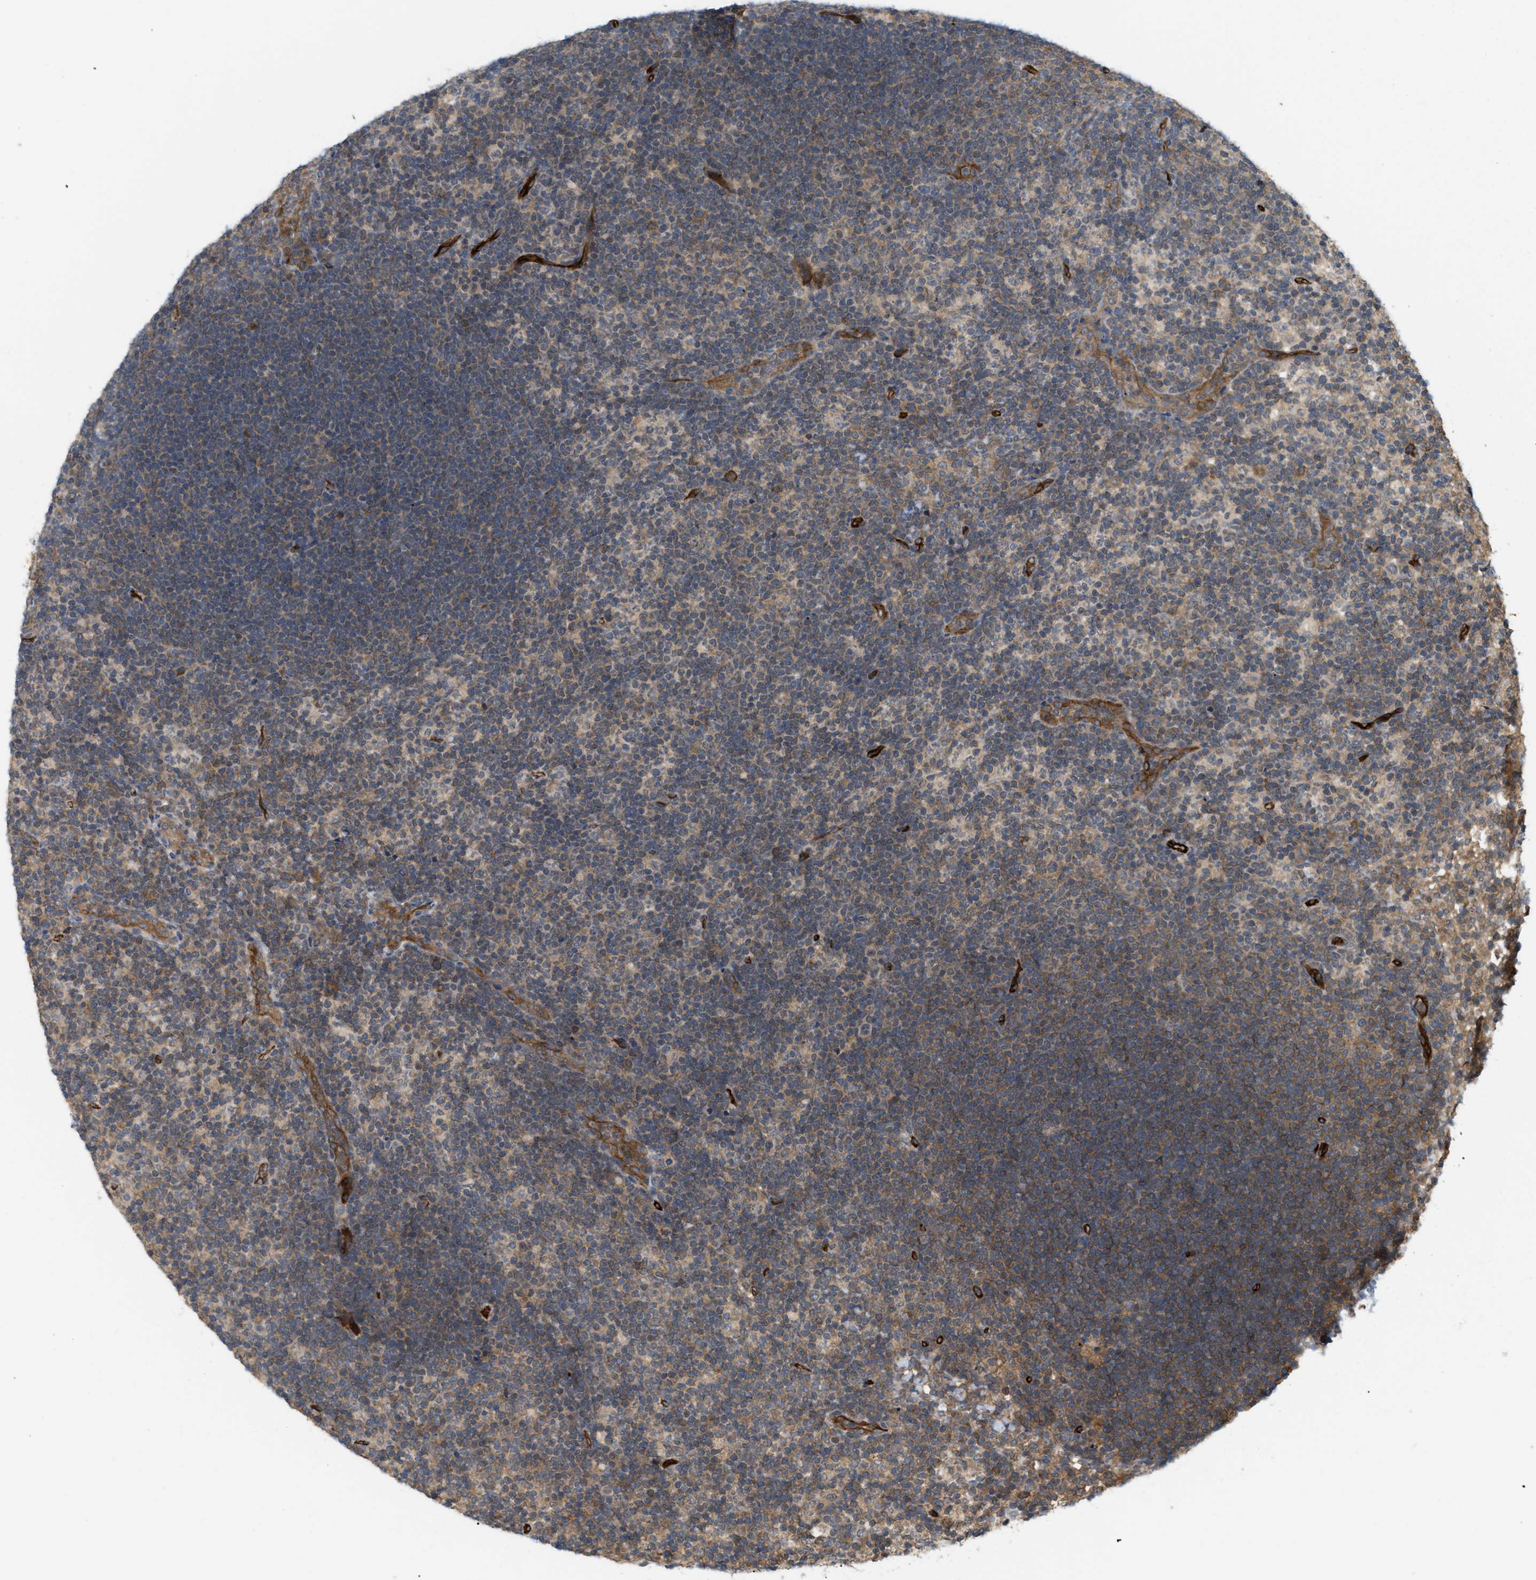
{"staining": {"intensity": "weak", "quantity": "25%-75%", "location": "cytoplasmic/membranous"}, "tissue": "lymph node", "cell_type": "Germinal center cells", "image_type": "normal", "snomed": [{"axis": "morphology", "description": "Normal tissue, NOS"}, {"axis": "morphology", "description": "Carcinoid, malignant, NOS"}, {"axis": "topography", "description": "Lymph node"}], "caption": "High-power microscopy captured an immunohistochemistry (IHC) histopathology image of unremarkable lymph node, revealing weak cytoplasmic/membranous expression in approximately 25%-75% of germinal center cells.", "gene": "PALMD", "patient": {"sex": "male", "age": 47}}